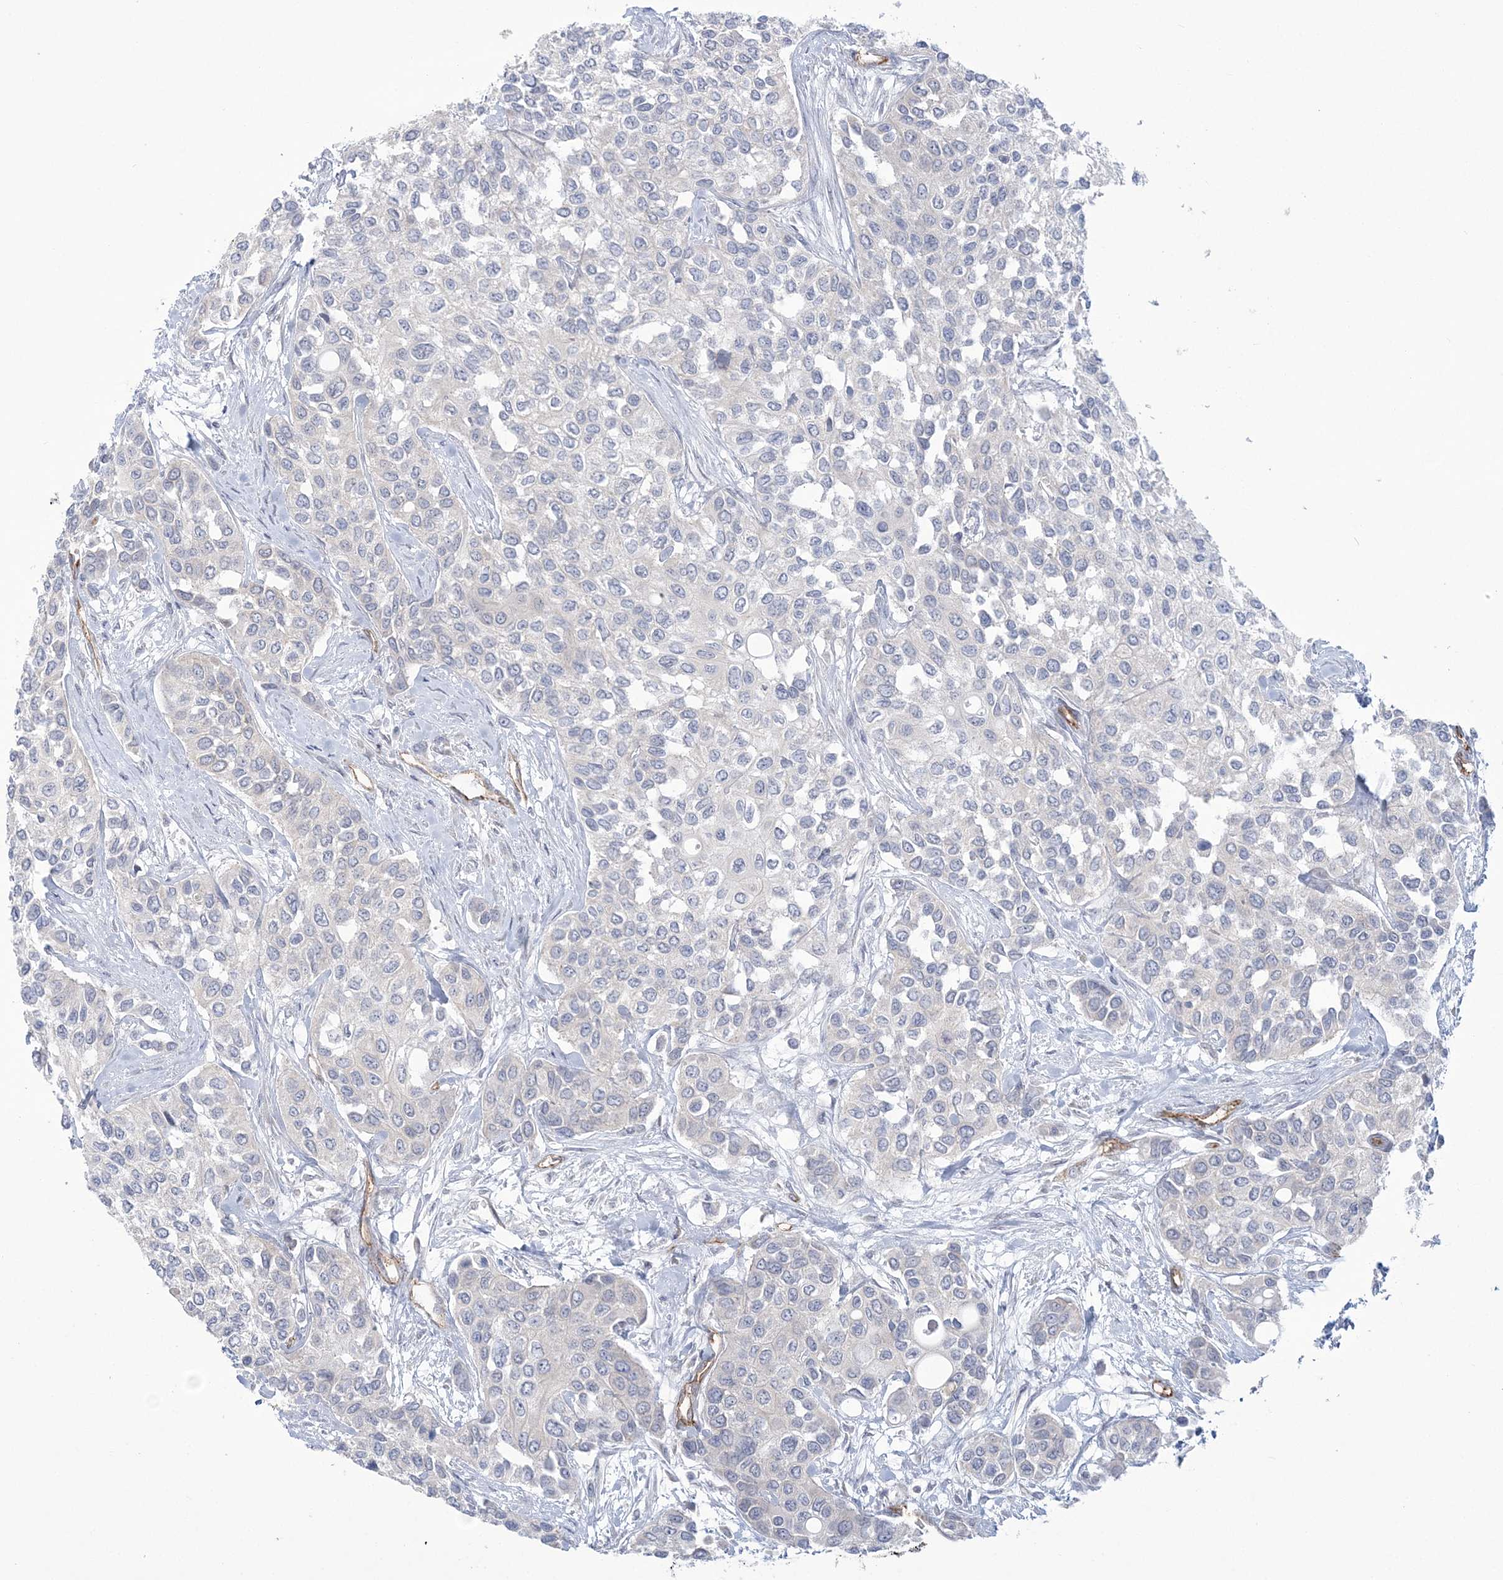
{"staining": {"intensity": "negative", "quantity": "none", "location": "none"}, "tissue": "urothelial cancer", "cell_type": "Tumor cells", "image_type": "cancer", "snomed": [{"axis": "morphology", "description": "Normal tissue, NOS"}, {"axis": "morphology", "description": "Urothelial carcinoma, High grade"}, {"axis": "topography", "description": "Vascular tissue"}, {"axis": "topography", "description": "Urinary bladder"}], "caption": "Immunohistochemistry histopathology image of human urothelial cancer stained for a protein (brown), which demonstrates no positivity in tumor cells.", "gene": "FARSB", "patient": {"sex": "female", "age": 56}}